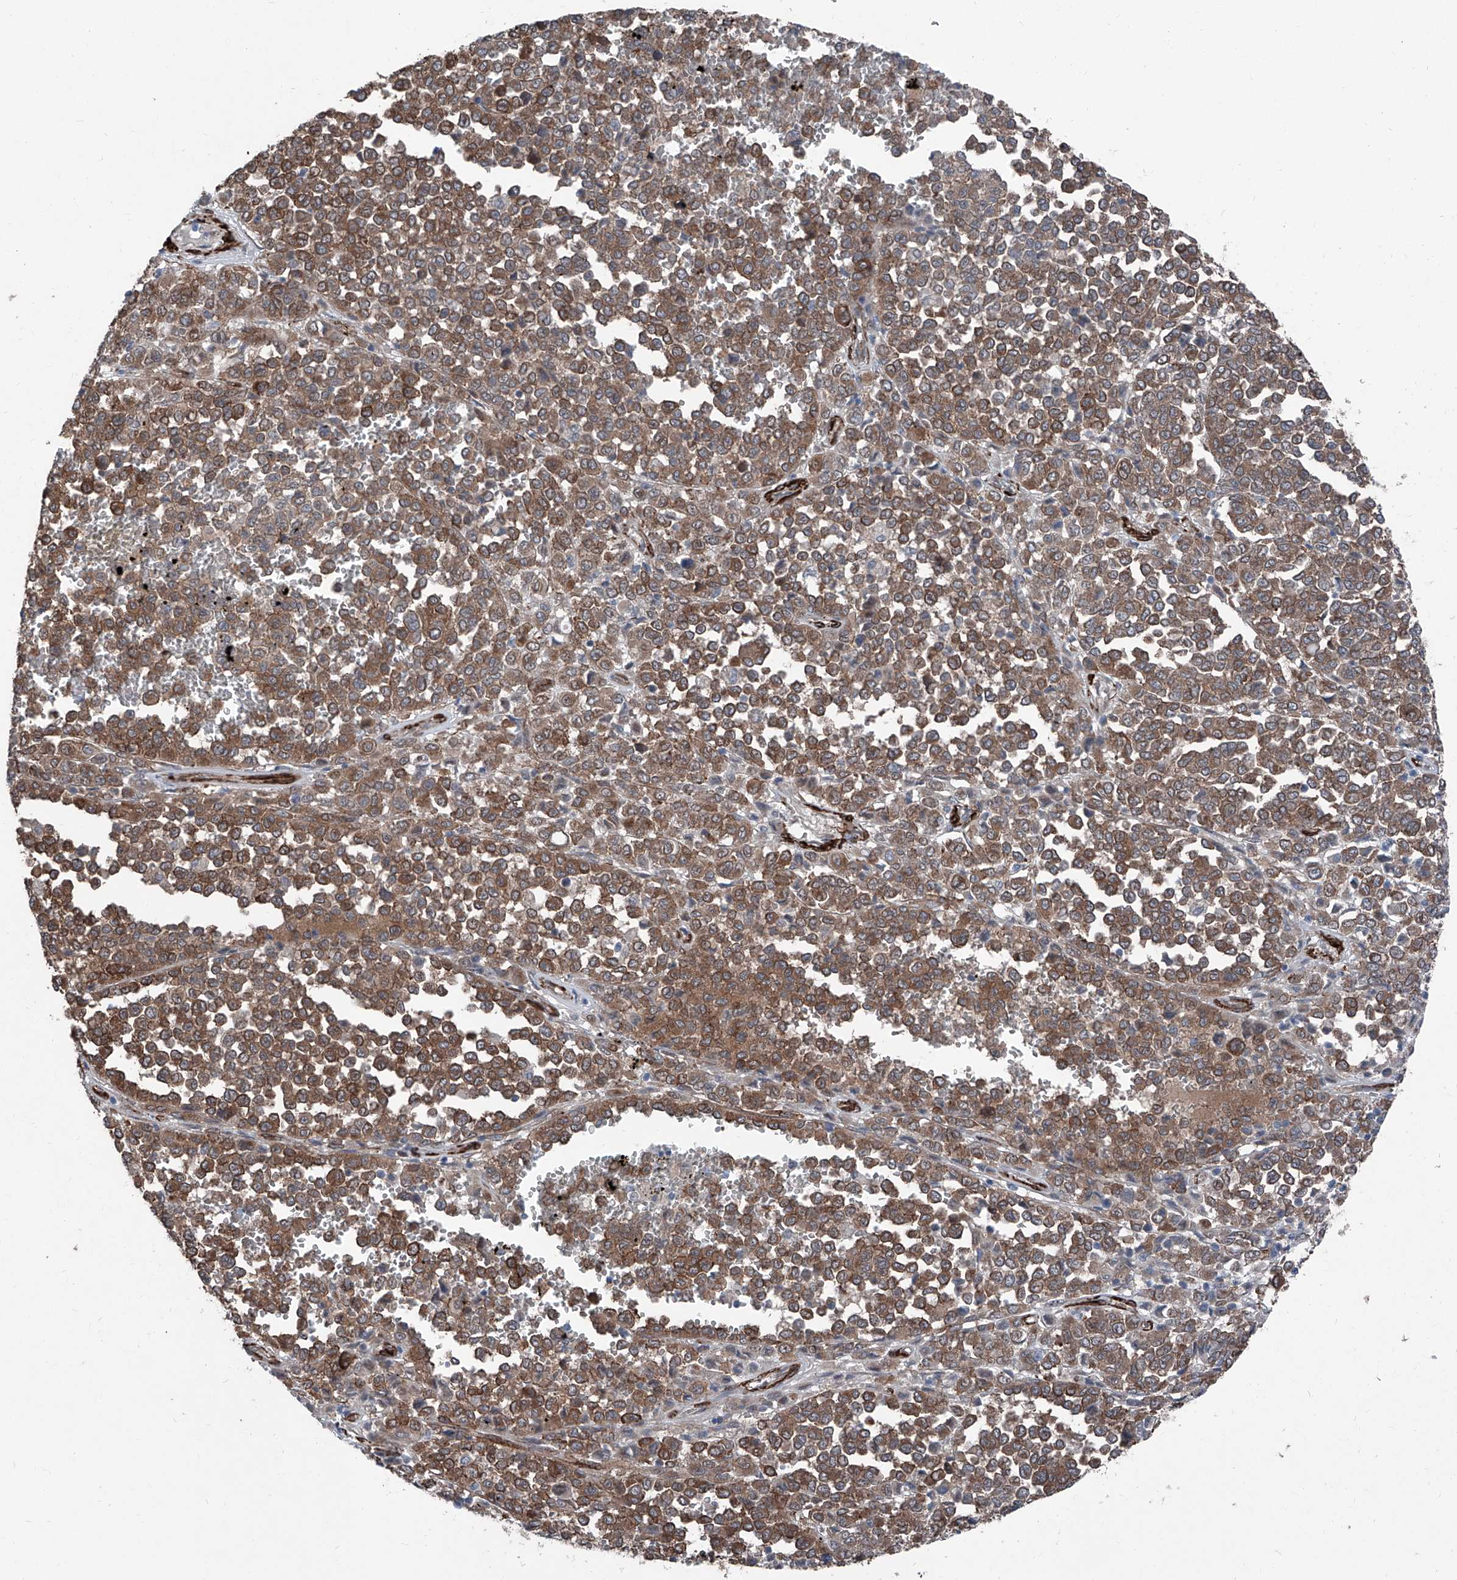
{"staining": {"intensity": "moderate", "quantity": ">75%", "location": "cytoplasmic/membranous"}, "tissue": "melanoma", "cell_type": "Tumor cells", "image_type": "cancer", "snomed": [{"axis": "morphology", "description": "Malignant melanoma, Metastatic site"}, {"axis": "topography", "description": "Pancreas"}], "caption": "A brown stain highlights moderate cytoplasmic/membranous positivity of a protein in malignant melanoma (metastatic site) tumor cells.", "gene": "COA7", "patient": {"sex": "female", "age": 30}}